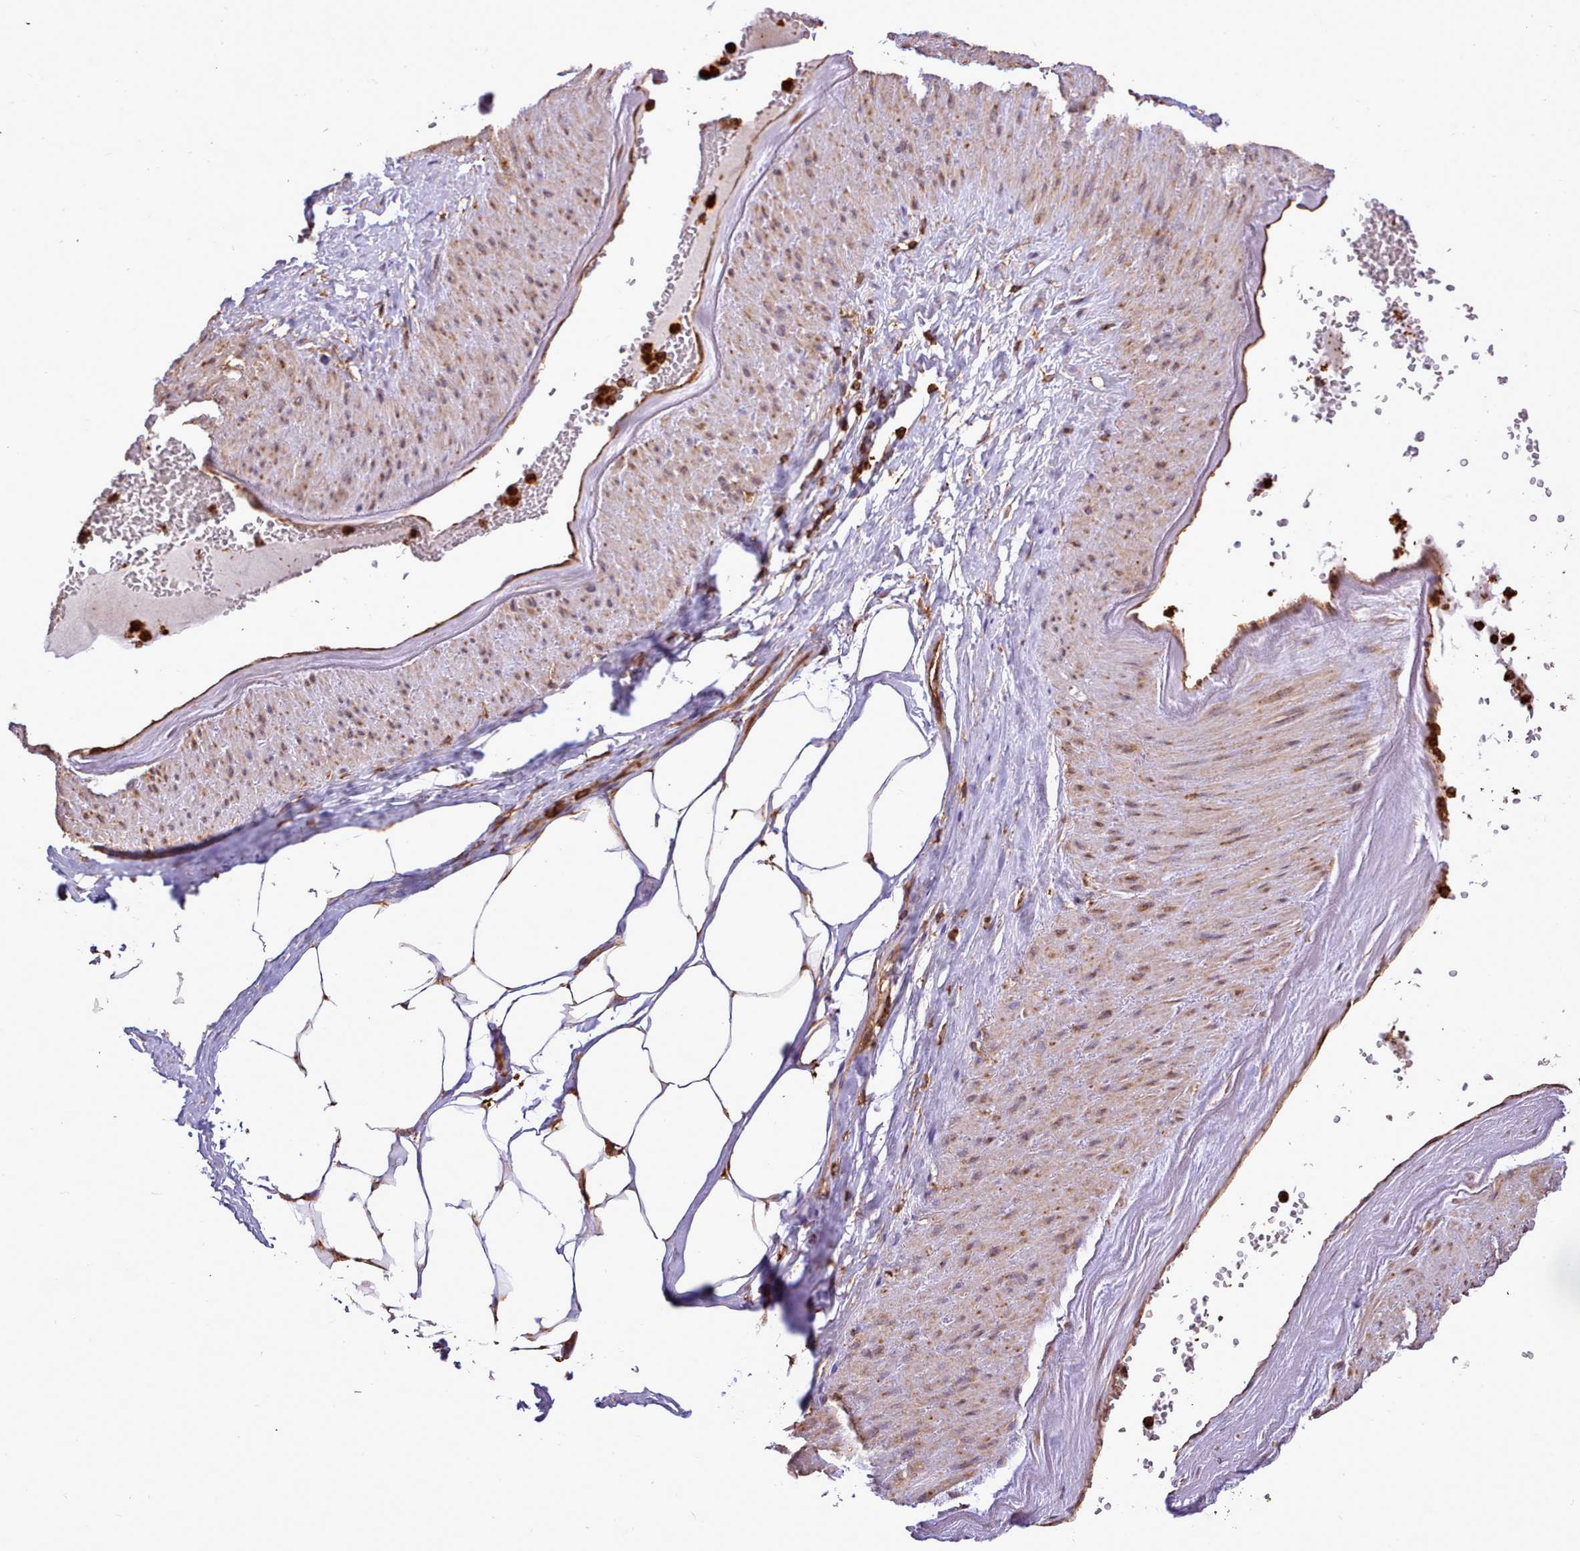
{"staining": {"intensity": "moderate", "quantity": "25%-75%", "location": "cytoplasmic/membranous"}, "tissue": "adipose tissue", "cell_type": "Adipocytes", "image_type": "normal", "snomed": [{"axis": "morphology", "description": "Normal tissue, NOS"}, {"axis": "morphology", "description": "Adenocarcinoma, Low grade"}, {"axis": "topography", "description": "Prostate"}, {"axis": "topography", "description": "Peripheral nerve tissue"}], "caption": "DAB (3,3'-diaminobenzidine) immunohistochemical staining of benign adipose tissue shows moderate cytoplasmic/membranous protein staining in about 25%-75% of adipocytes. The staining was performed using DAB (3,3'-diaminobenzidine) to visualize the protein expression in brown, while the nuclei were stained in blue with hematoxylin (Magnification: 20x).", "gene": "CAPZA1", "patient": {"sex": "male", "age": 63}}